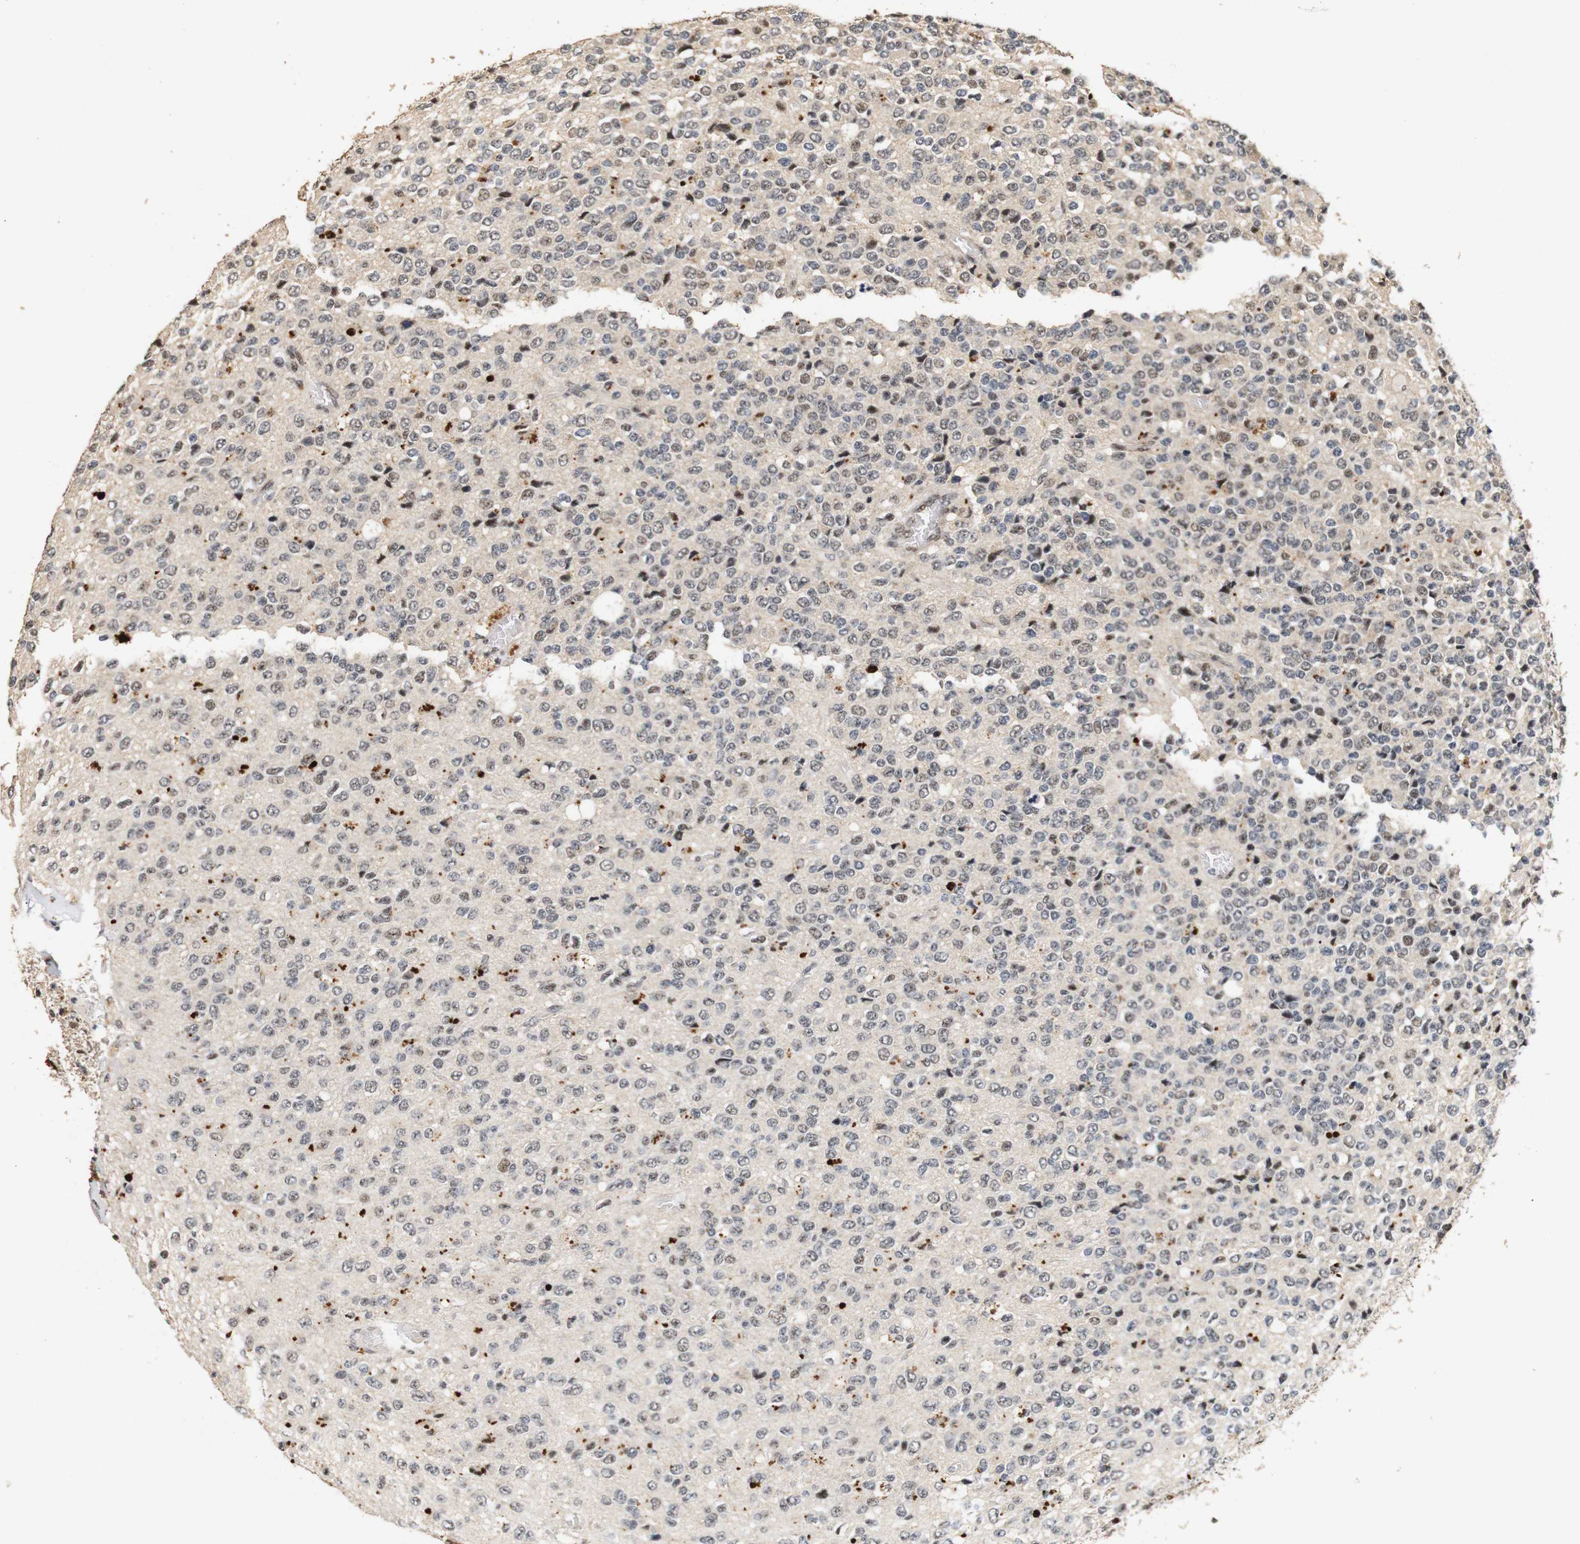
{"staining": {"intensity": "weak", "quantity": ">75%", "location": "nuclear"}, "tissue": "glioma", "cell_type": "Tumor cells", "image_type": "cancer", "snomed": [{"axis": "morphology", "description": "Glioma, malignant, High grade"}, {"axis": "topography", "description": "pancreas cauda"}], "caption": "Immunohistochemistry (IHC) (DAB) staining of human glioma reveals weak nuclear protein positivity in approximately >75% of tumor cells.", "gene": "PYM1", "patient": {"sex": "male", "age": 60}}